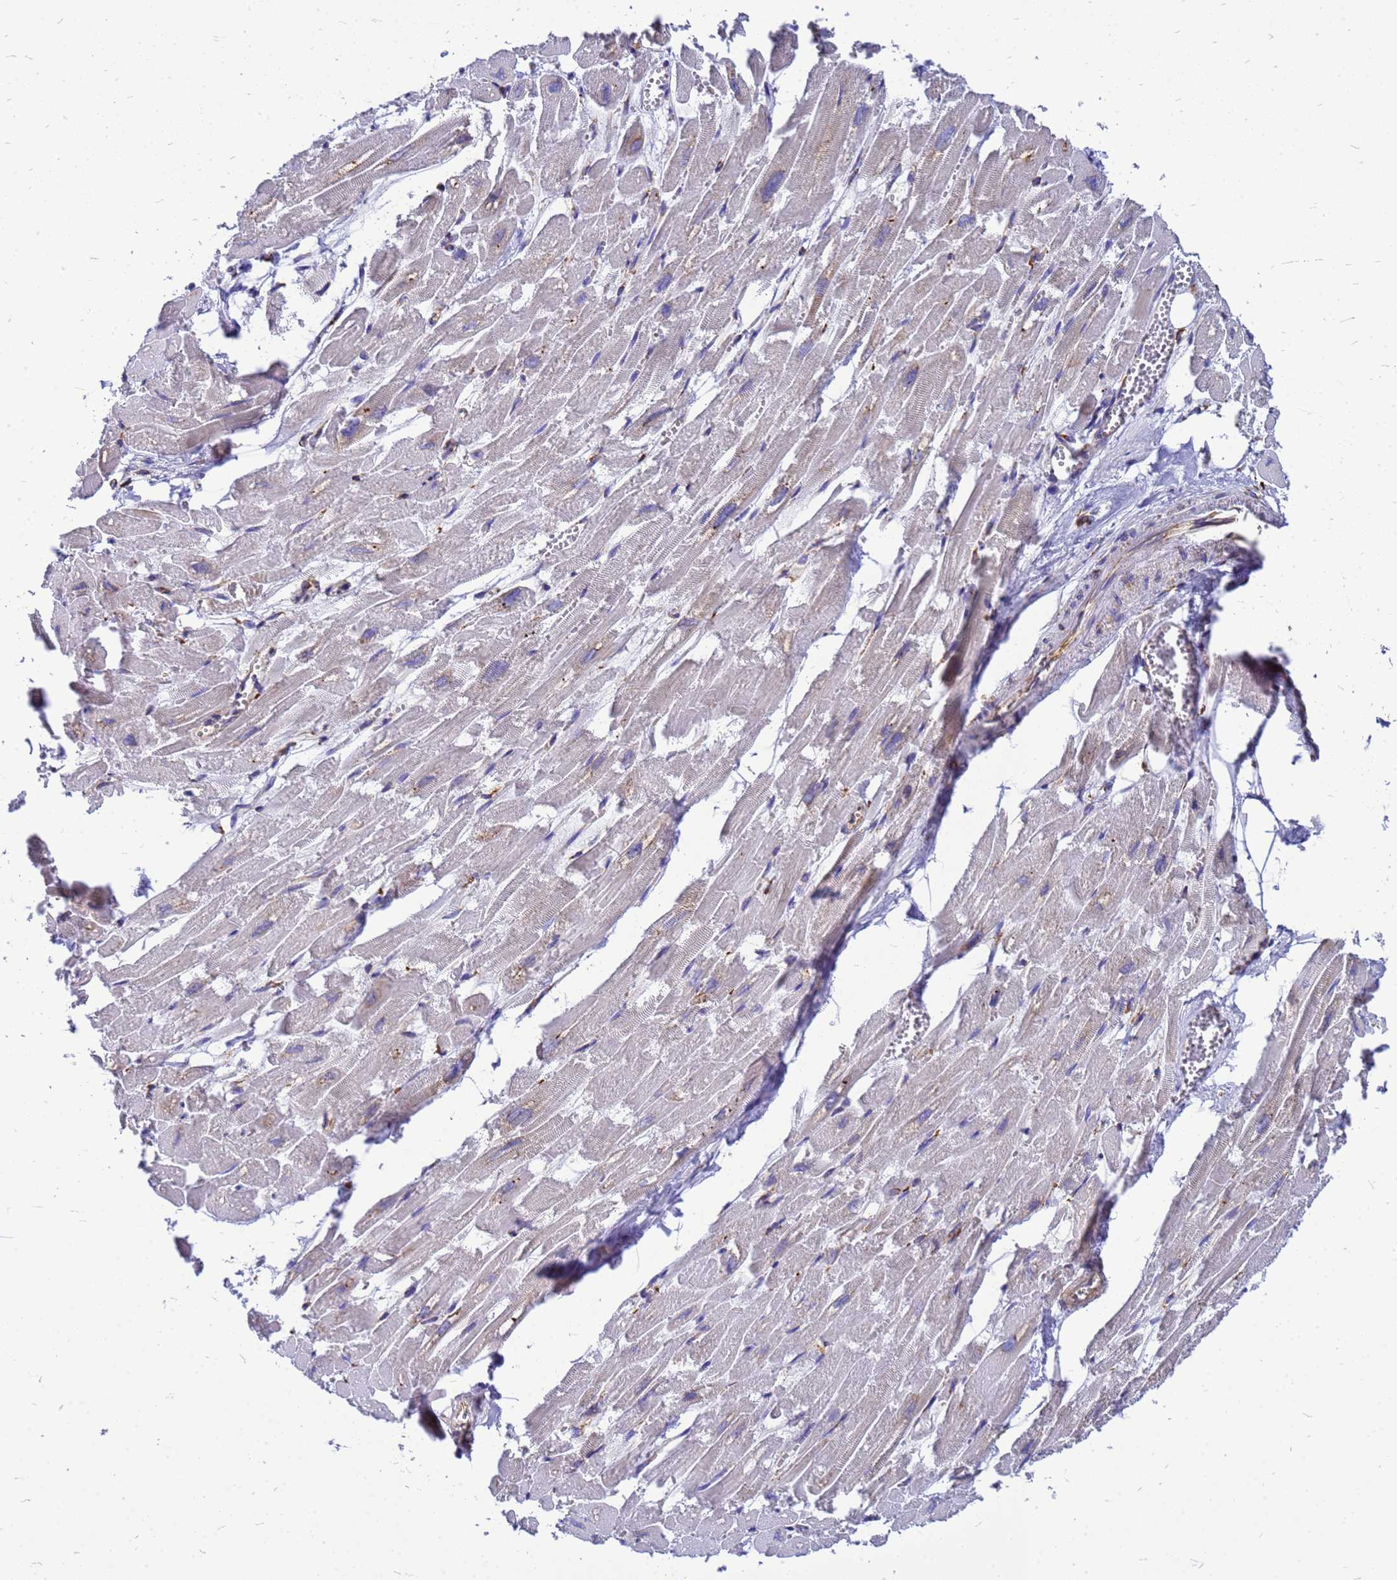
{"staining": {"intensity": "moderate", "quantity": "<25%", "location": "cytoplasmic/membranous"}, "tissue": "heart muscle", "cell_type": "Cardiomyocytes", "image_type": "normal", "snomed": [{"axis": "morphology", "description": "Normal tissue, NOS"}, {"axis": "topography", "description": "Heart"}], "caption": "Moderate cytoplasmic/membranous protein staining is appreciated in about <25% of cardiomyocytes in heart muscle. (Stains: DAB in brown, nuclei in blue, Microscopy: brightfield microscopy at high magnification).", "gene": "EEF1D", "patient": {"sex": "male", "age": 54}}